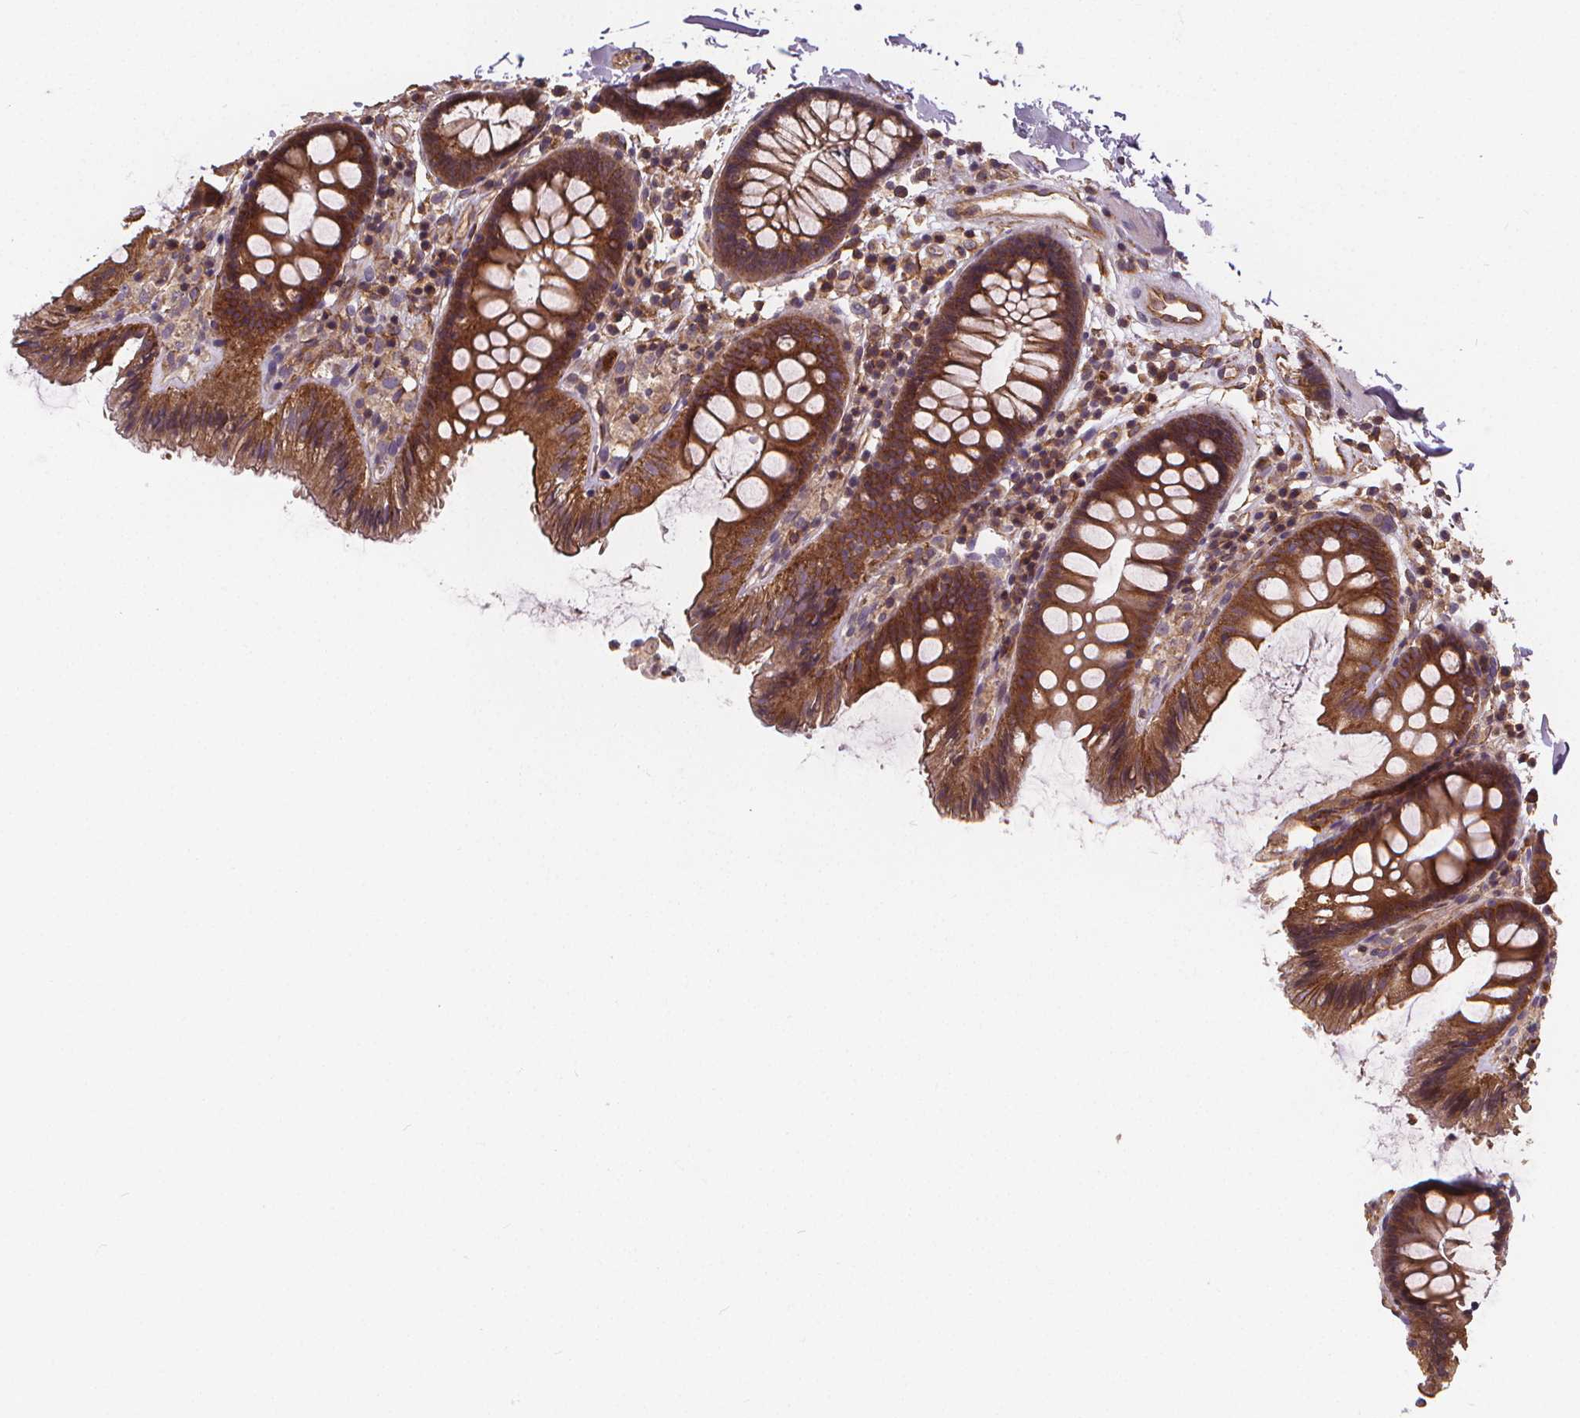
{"staining": {"intensity": "strong", "quantity": ">75%", "location": "cytoplasmic/membranous"}, "tissue": "colon", "cell_type": "Endothelial cells", "image_type": "normal", "snomed": [{"axis": "morphology", "description": "Normal tissue, NOS"}, {"axis": "topography", "description": "Colon"}], "caption": "Colon stained for a protein shows strong cytoplasmic/membranous positivity in endothelial cells.", "gene": "CLINT1", "patient": {"sex": "male", "age": 84}}